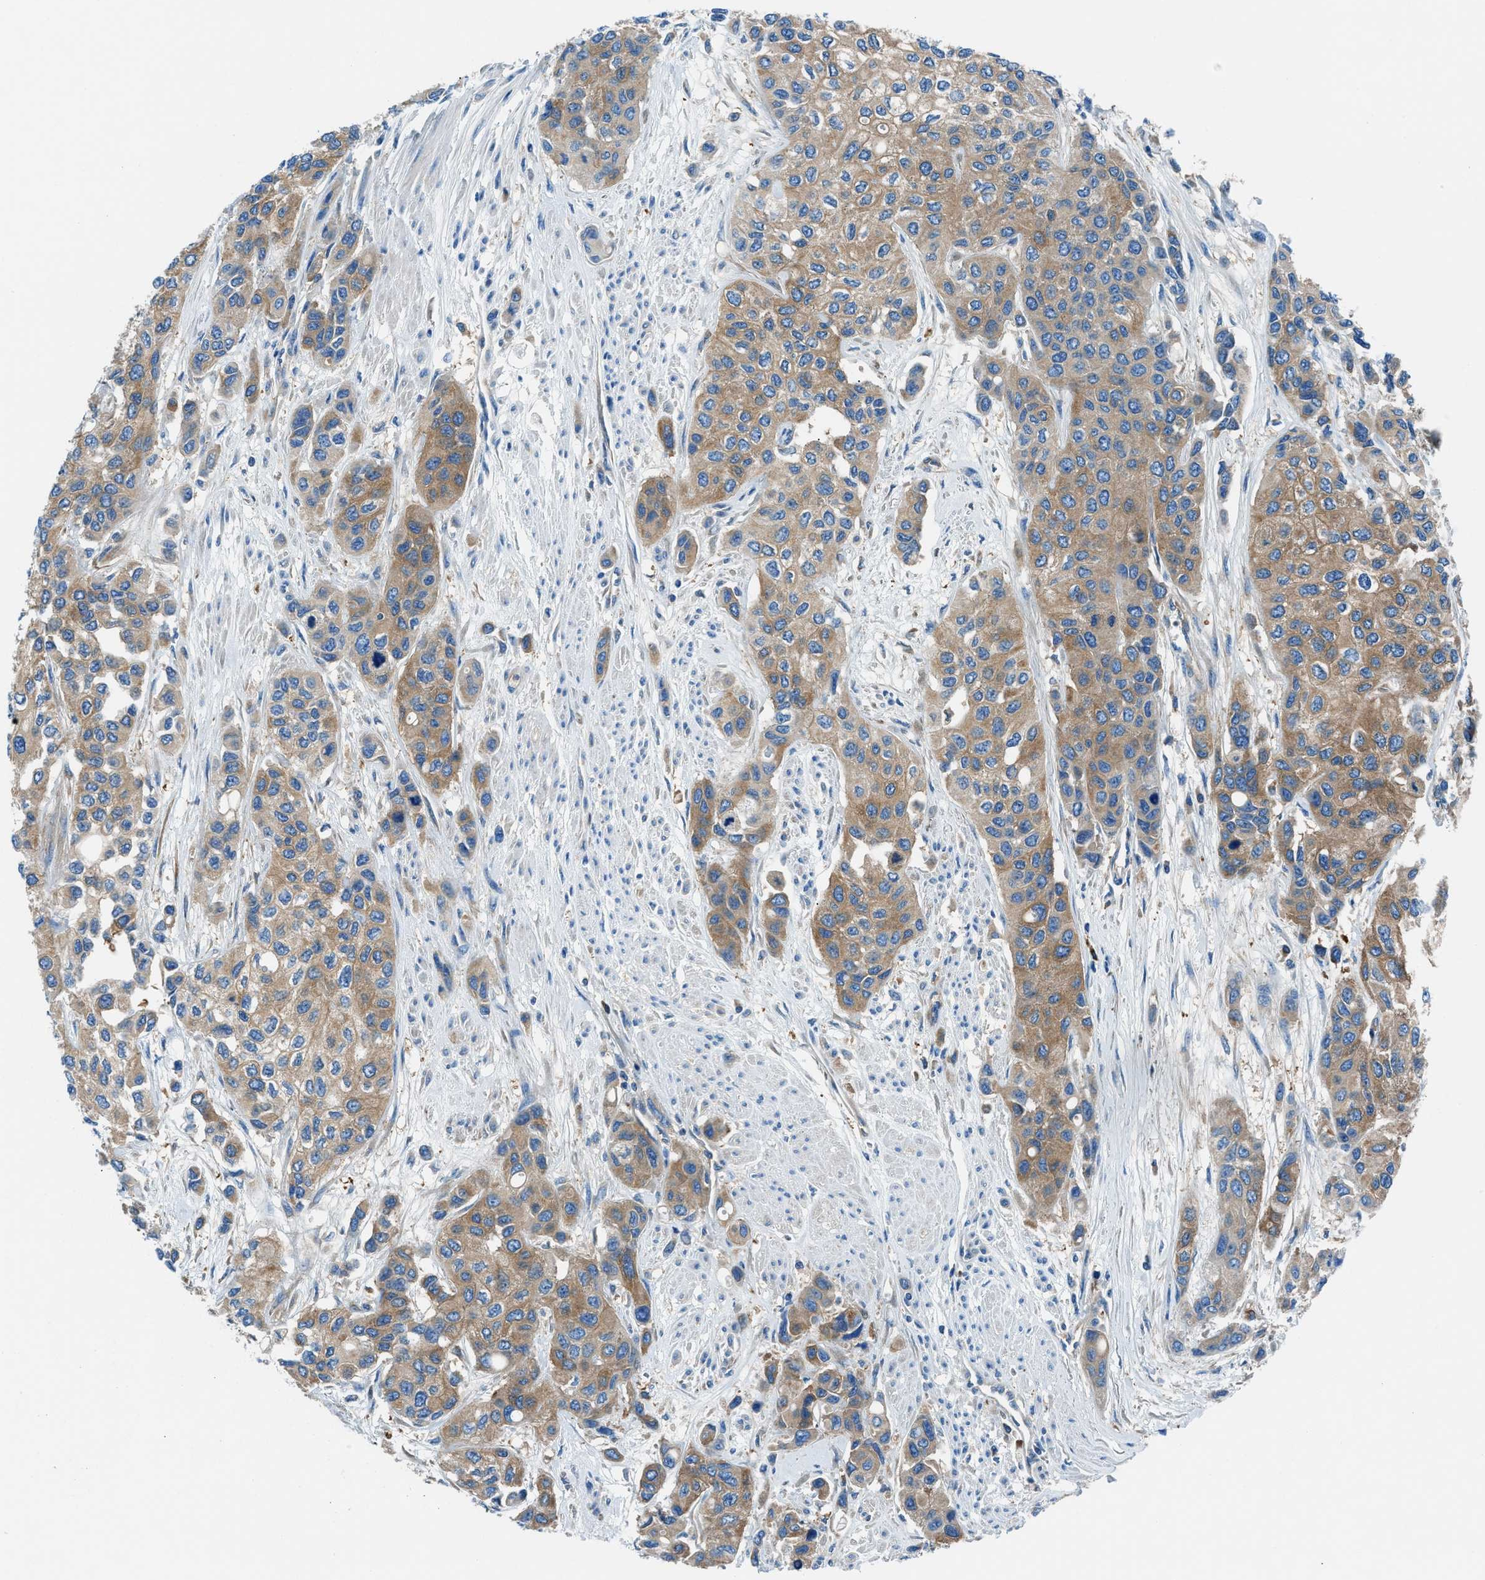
{"staining": {"intensity": "moderate", "quantity": ">75%", "location": "cytoplasmic/membranous"}, "tissue": "urothelial cancer", "cell_type": "Tumor cells", "image_type": "cancer", "snomed": [{"axis": "morphology", "description": "Urothelial carcinoma, High grade"}, {"axis": "topography", "description": "Urinary bladder"}], "caption": "Immunohistochemical staining of urothelial carcinoma (high-grade) shows medium levels of moderate cytoplasmic/membranous protein staining in approximately >75% of tumor cells.", "gene": "SARS1", "patient": {"sex": "female", "age": 56}}